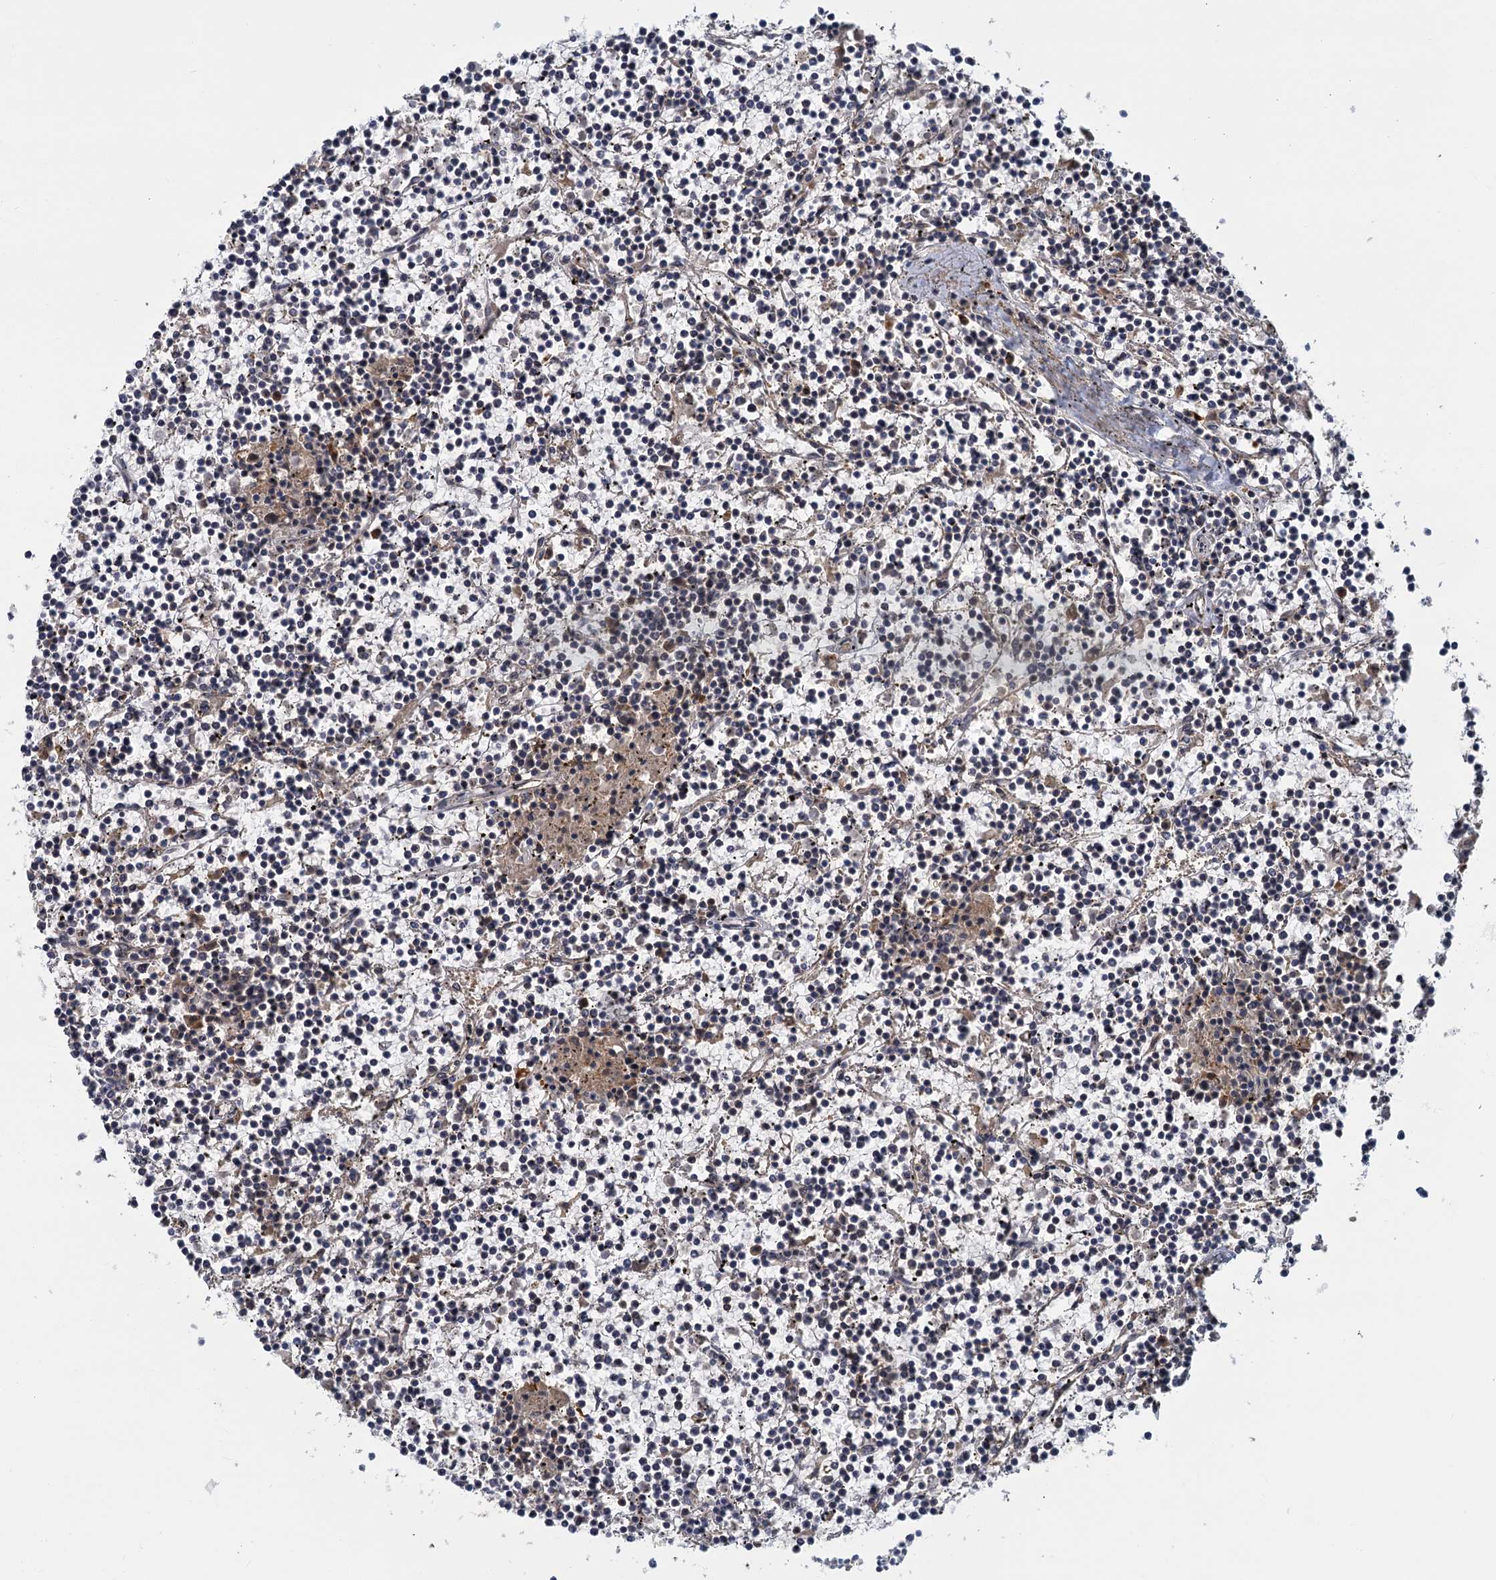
{"staining": {"intensity": "moderate", "quantity": "<25%", "location": "cytoplasmic/membranous"}, "tissue": "lymphoma", "cell_type": "Tumor cells", "image_type": "cancer", "snomed": [{"axis": "morphology", "description": "Malignant lymphoma, non-Hodgkin's type, Low grade"}, {"axis": "topography", "description": "Spleen"}], "caption": "Lymphoma was stained to show a protein in brown. There is low levels of moderate cytoplasmic/membranous positivity in approximately <25% of tumor cells. Using DAB (brown) and hematoxylin (blue) stains, captured at high magnification using brightfield microscopy.", "gene": "ZNF549", "patient": {"sex": "female", "age": 19}}